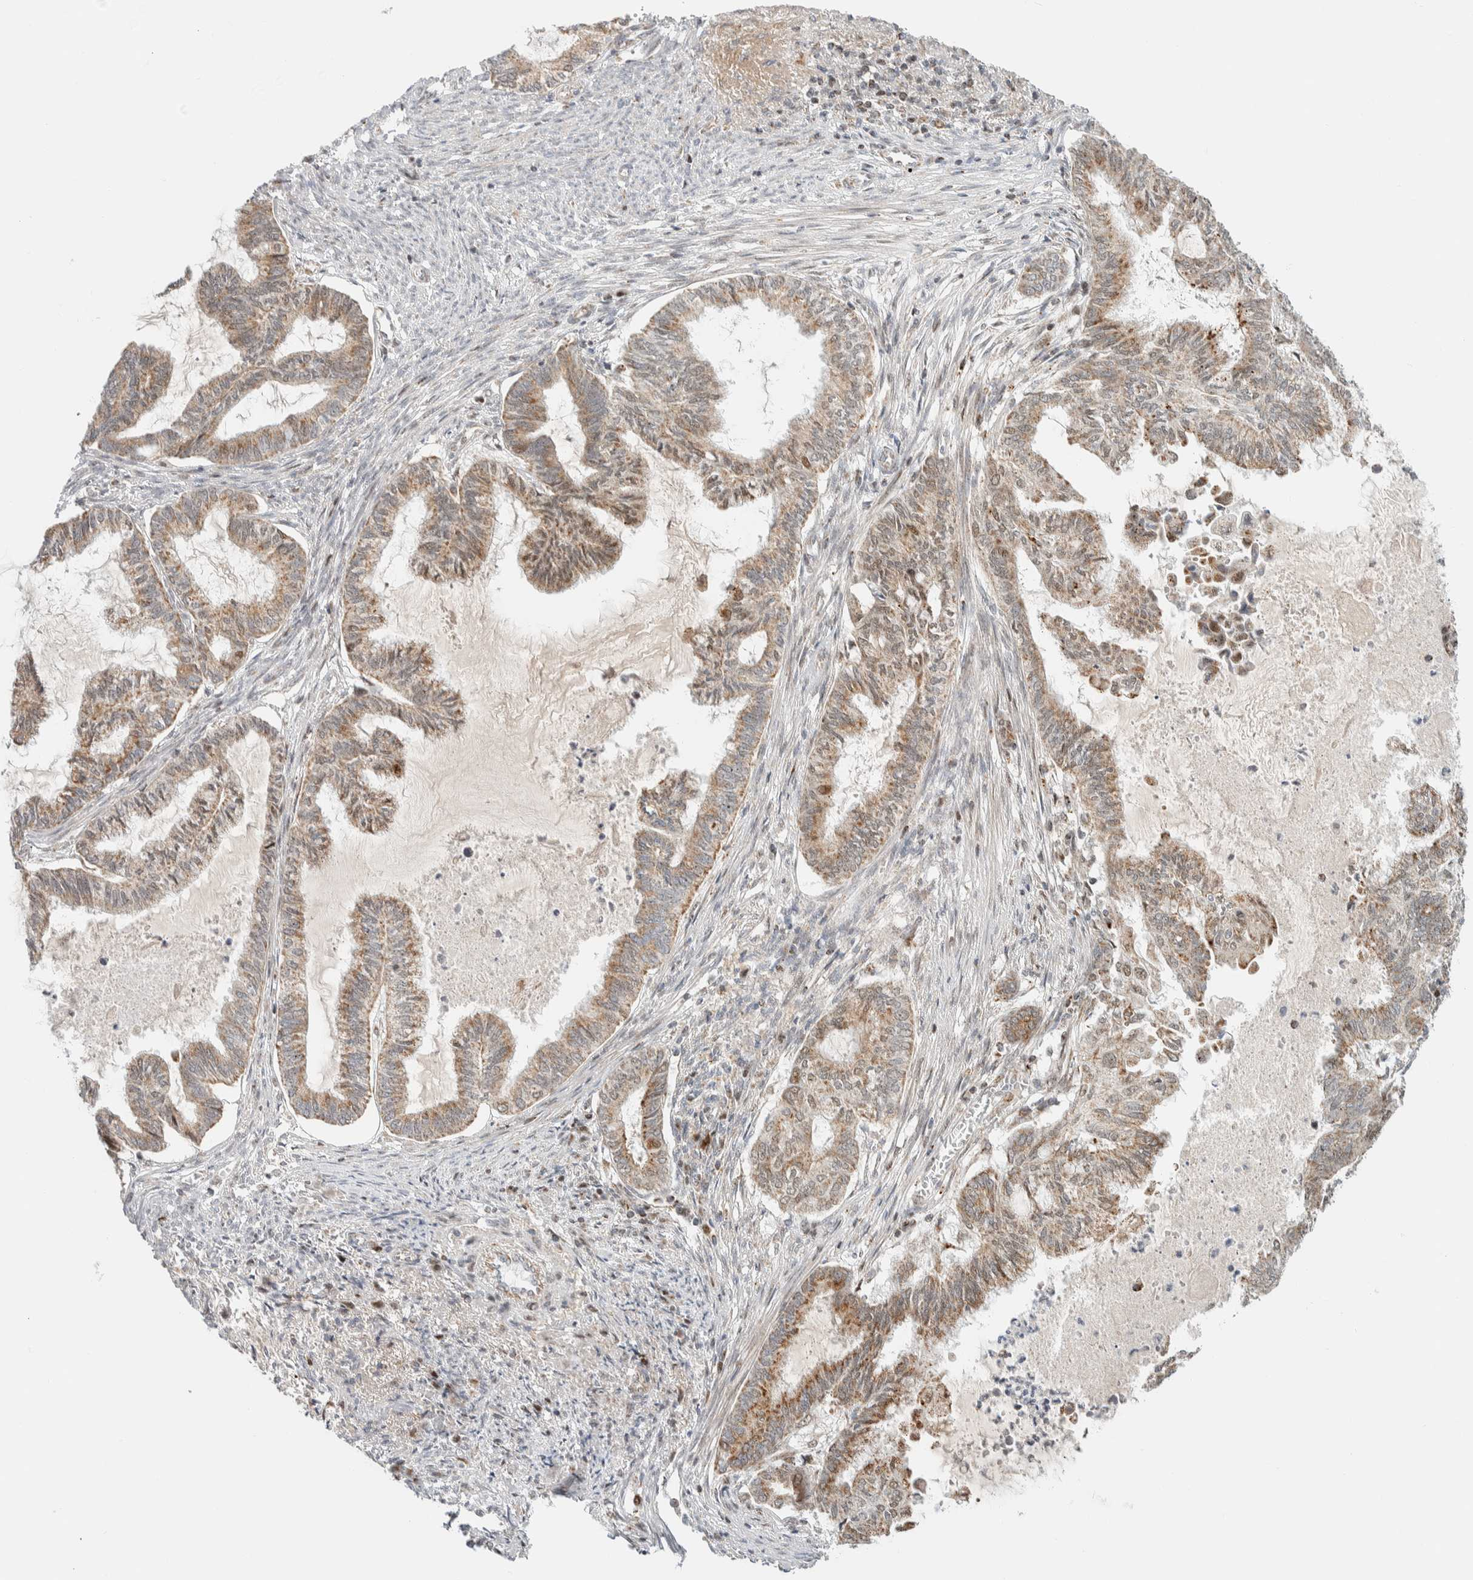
{"staining": {"intensity": "moderate", "quantity": ">75%", "location": "cytoplasmic/membranous"}, "tissue": "endometrial cancer", "cell_type": "Tumor cells", "image_type": "cancer", "snomed": [{"axis": "morphology", "description": "Adenocarcinoma, NOS"}, {"axis": "topography", "description": "Endometrium"}], "caption": "A histopathology image showing moderate cytoplasmic/membranous expression in about >75% of tumor cells in endometrial cancer, as visualized by brown immunohistochemical staining.", "gene": "TSPAN32", "patient": {"sex": "female", "age": 86}}